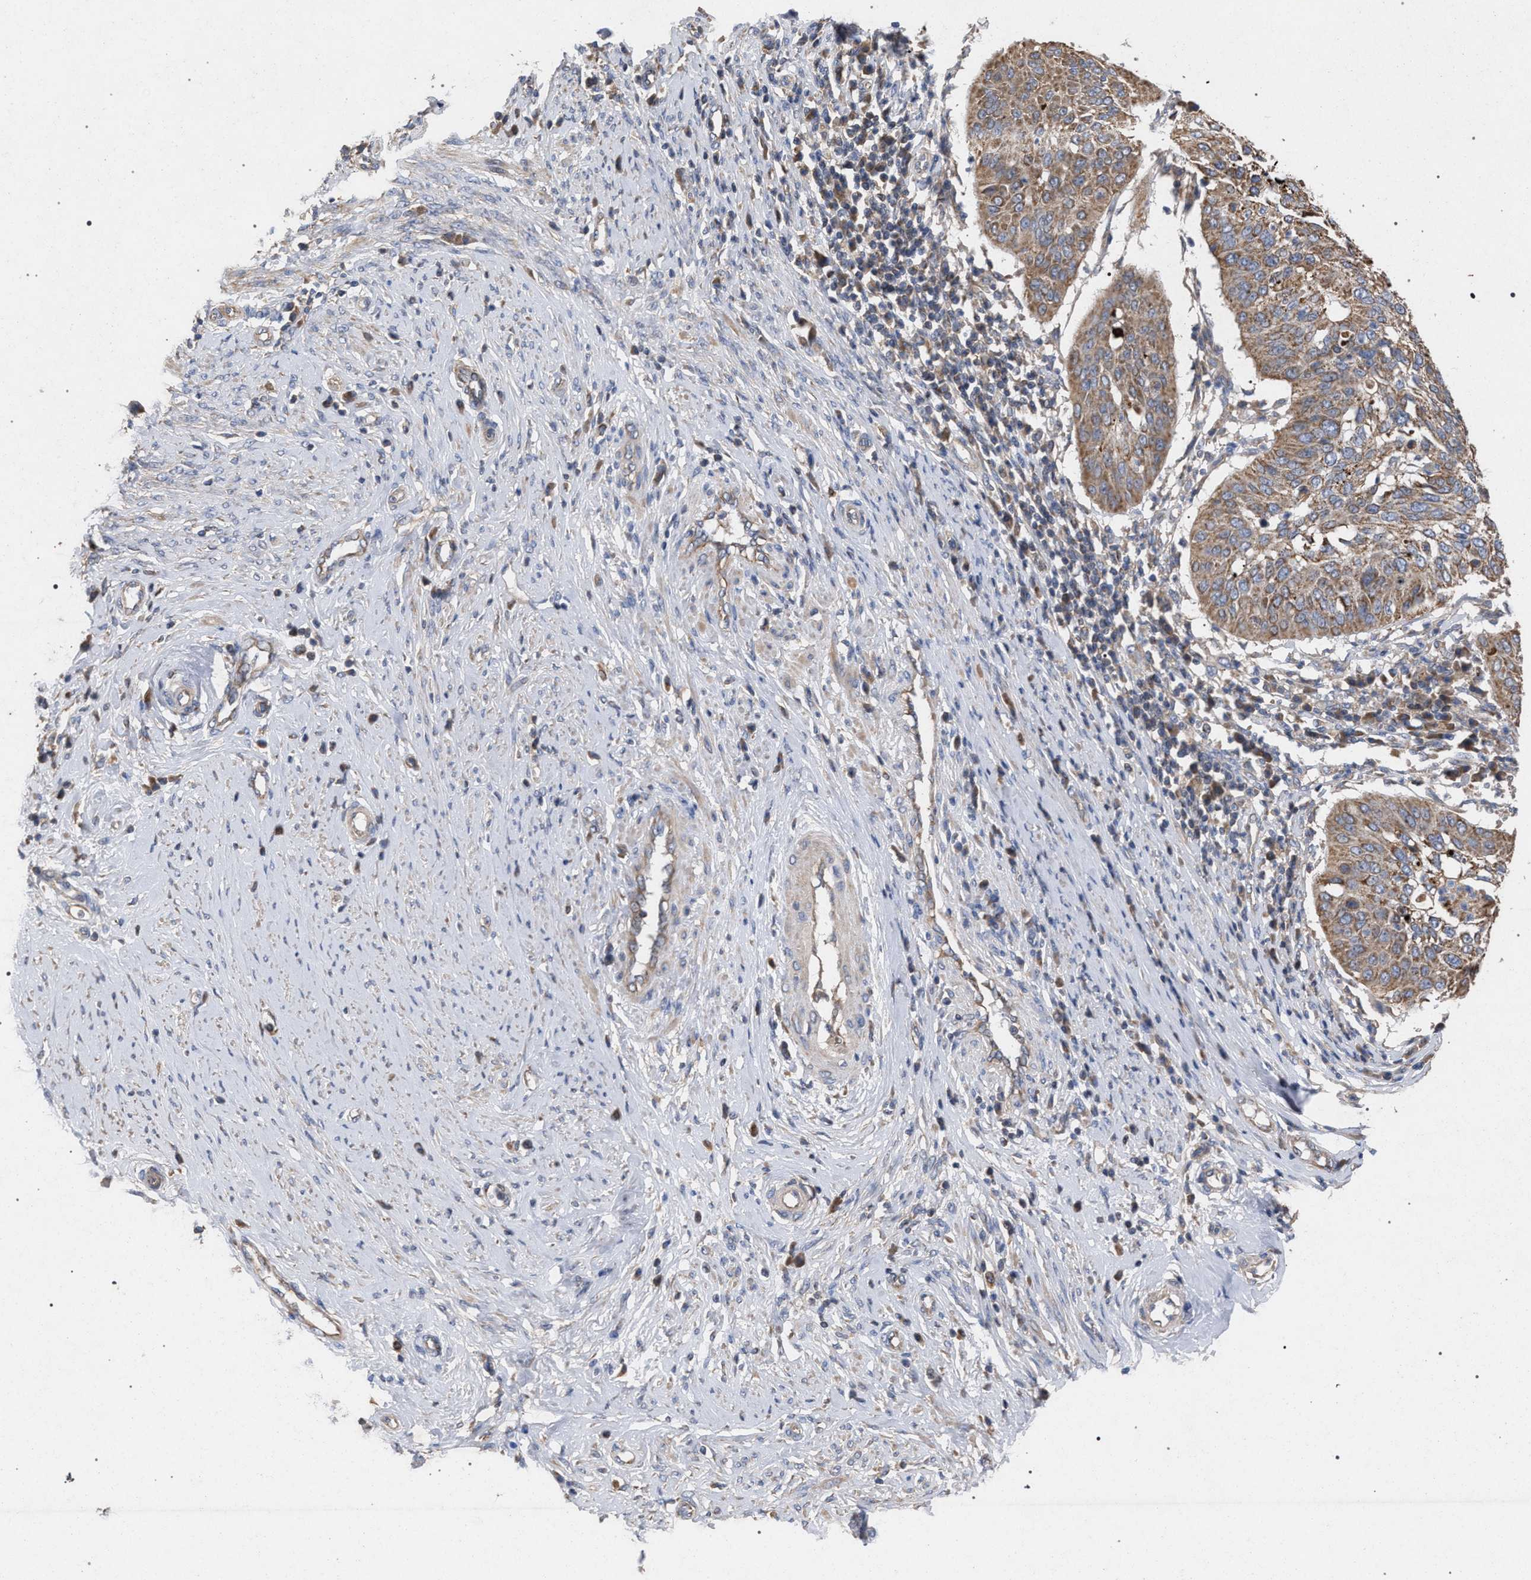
{"staining": {"intensity": "weak", "quantity": ">75%", "location": "cytoplasmic/membranous"}, "tissue": "cervical cancer", "cell_type": "Tumor cells", "image_type": "cancer", "snomed": [{"axis": "morphology", "description": "Normal tissue, NOS"}, {"axis": "morphology", "description": "Squamous cell carcinoma, NOS"}, {"axis": "topography", "description": "Cervix"}], "caption": "Immunohistochemistry (IHC) image of human squamous cell carcinoma (cervical) stained for a protein (brown), which displays low levels of weak cytoplasmic/membranous expression in approximately >75% of tumor cells.", "gene": "BCL2L12", "patient": {"sex": "female", "age": 39}}